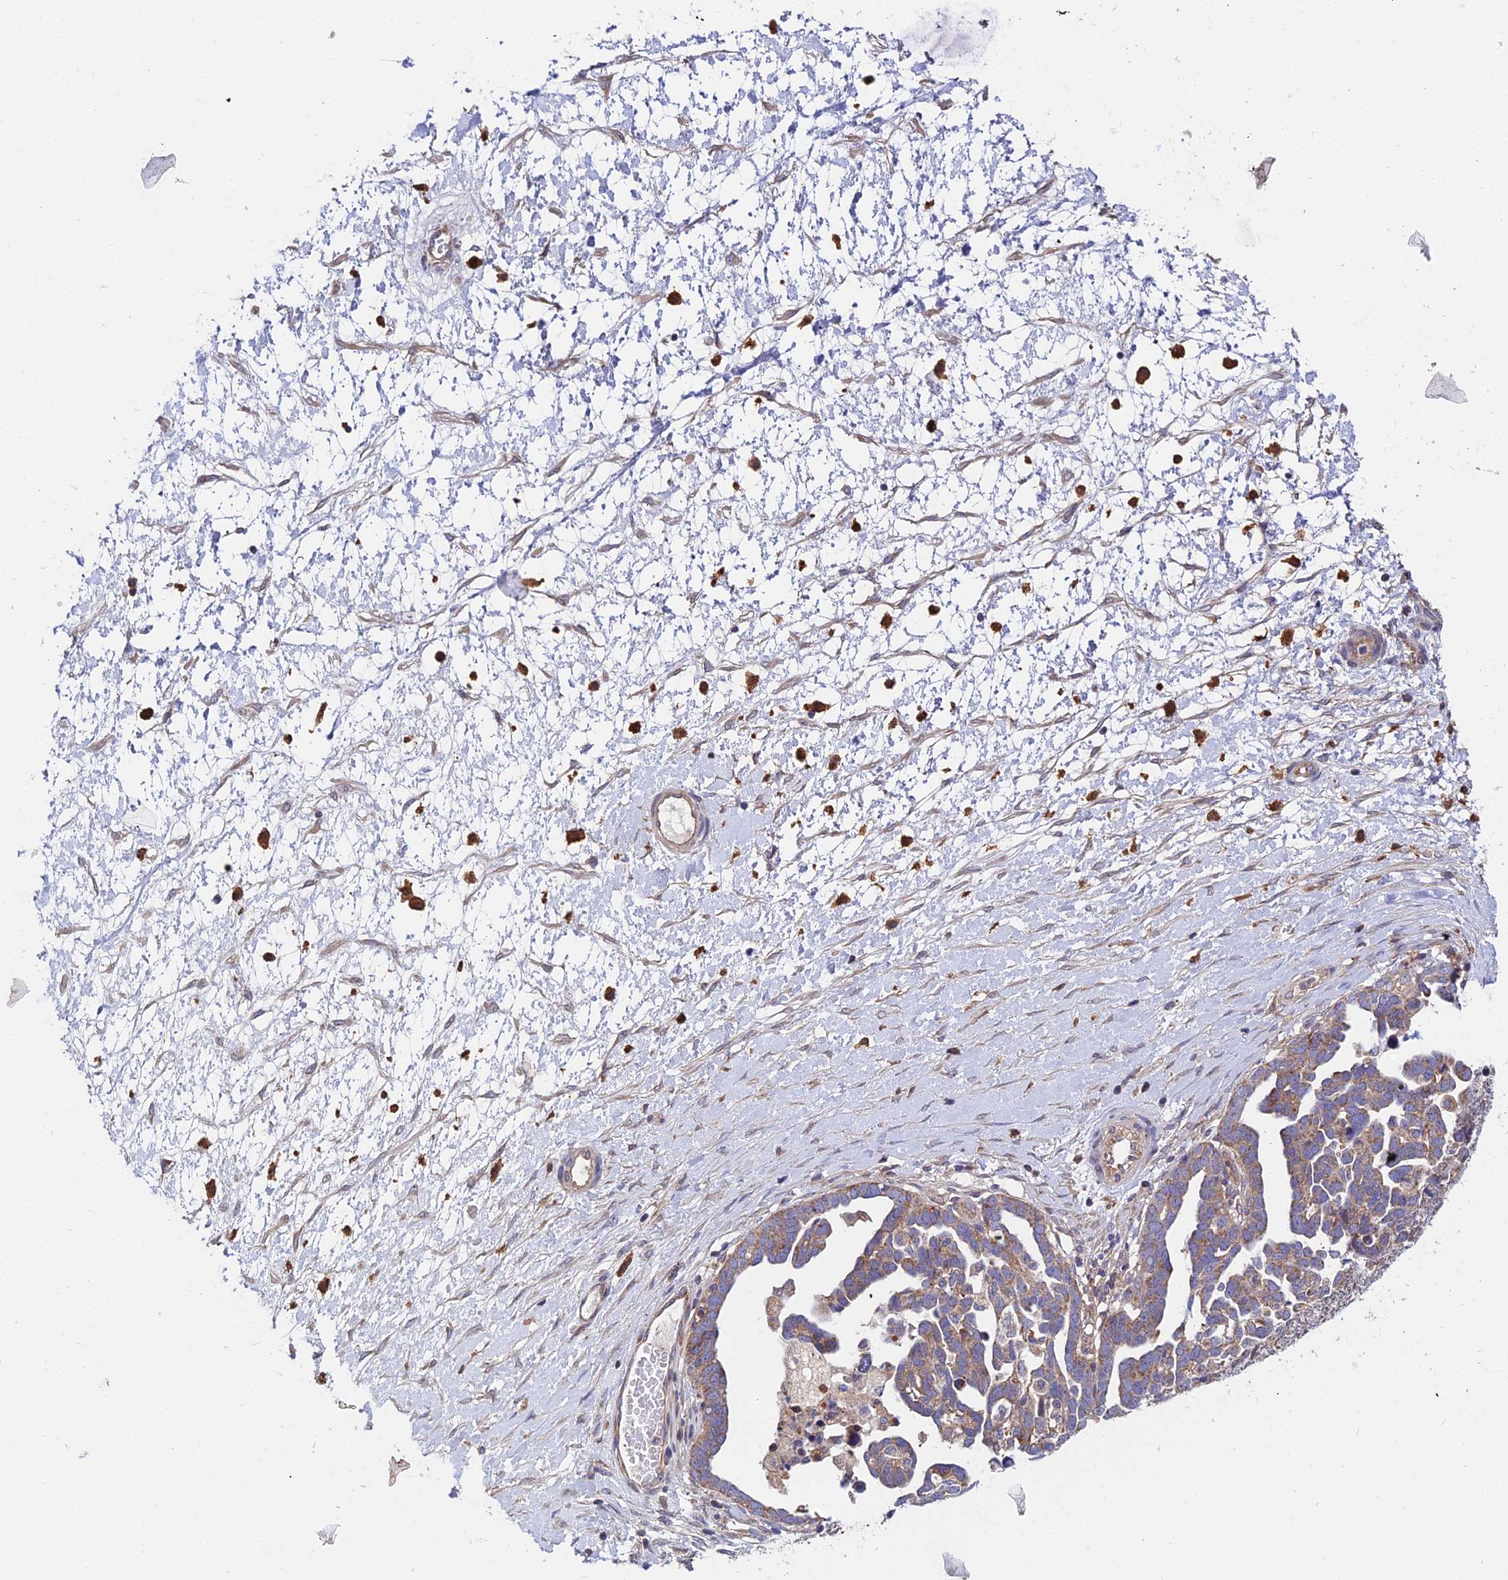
{"staining": {"intensity": "moderate", "quantity": "<25%", "location": "cytoplasmic/membranous"}, "tissue": "ovarian cancer", "cell_type": "Tumor cells", "image_type": "cancer", "snomed": [{"axis": "morphology", "description": "Cystadenocarcinoma, serous, NOS"}, {"axis": "topography", "description": "Ovary"}], "caption": "This micrograph demonstrates ovarian cancer stained with immunohistochemistry (IHC) to label a protein in brown. The cytoplasmic/membranous of tumor cells show moderate positivity for the protein. Nuclei are counter-stained blue.", "gene": "CDC37L1", "patient": {"sex": "female", "age": 54}}